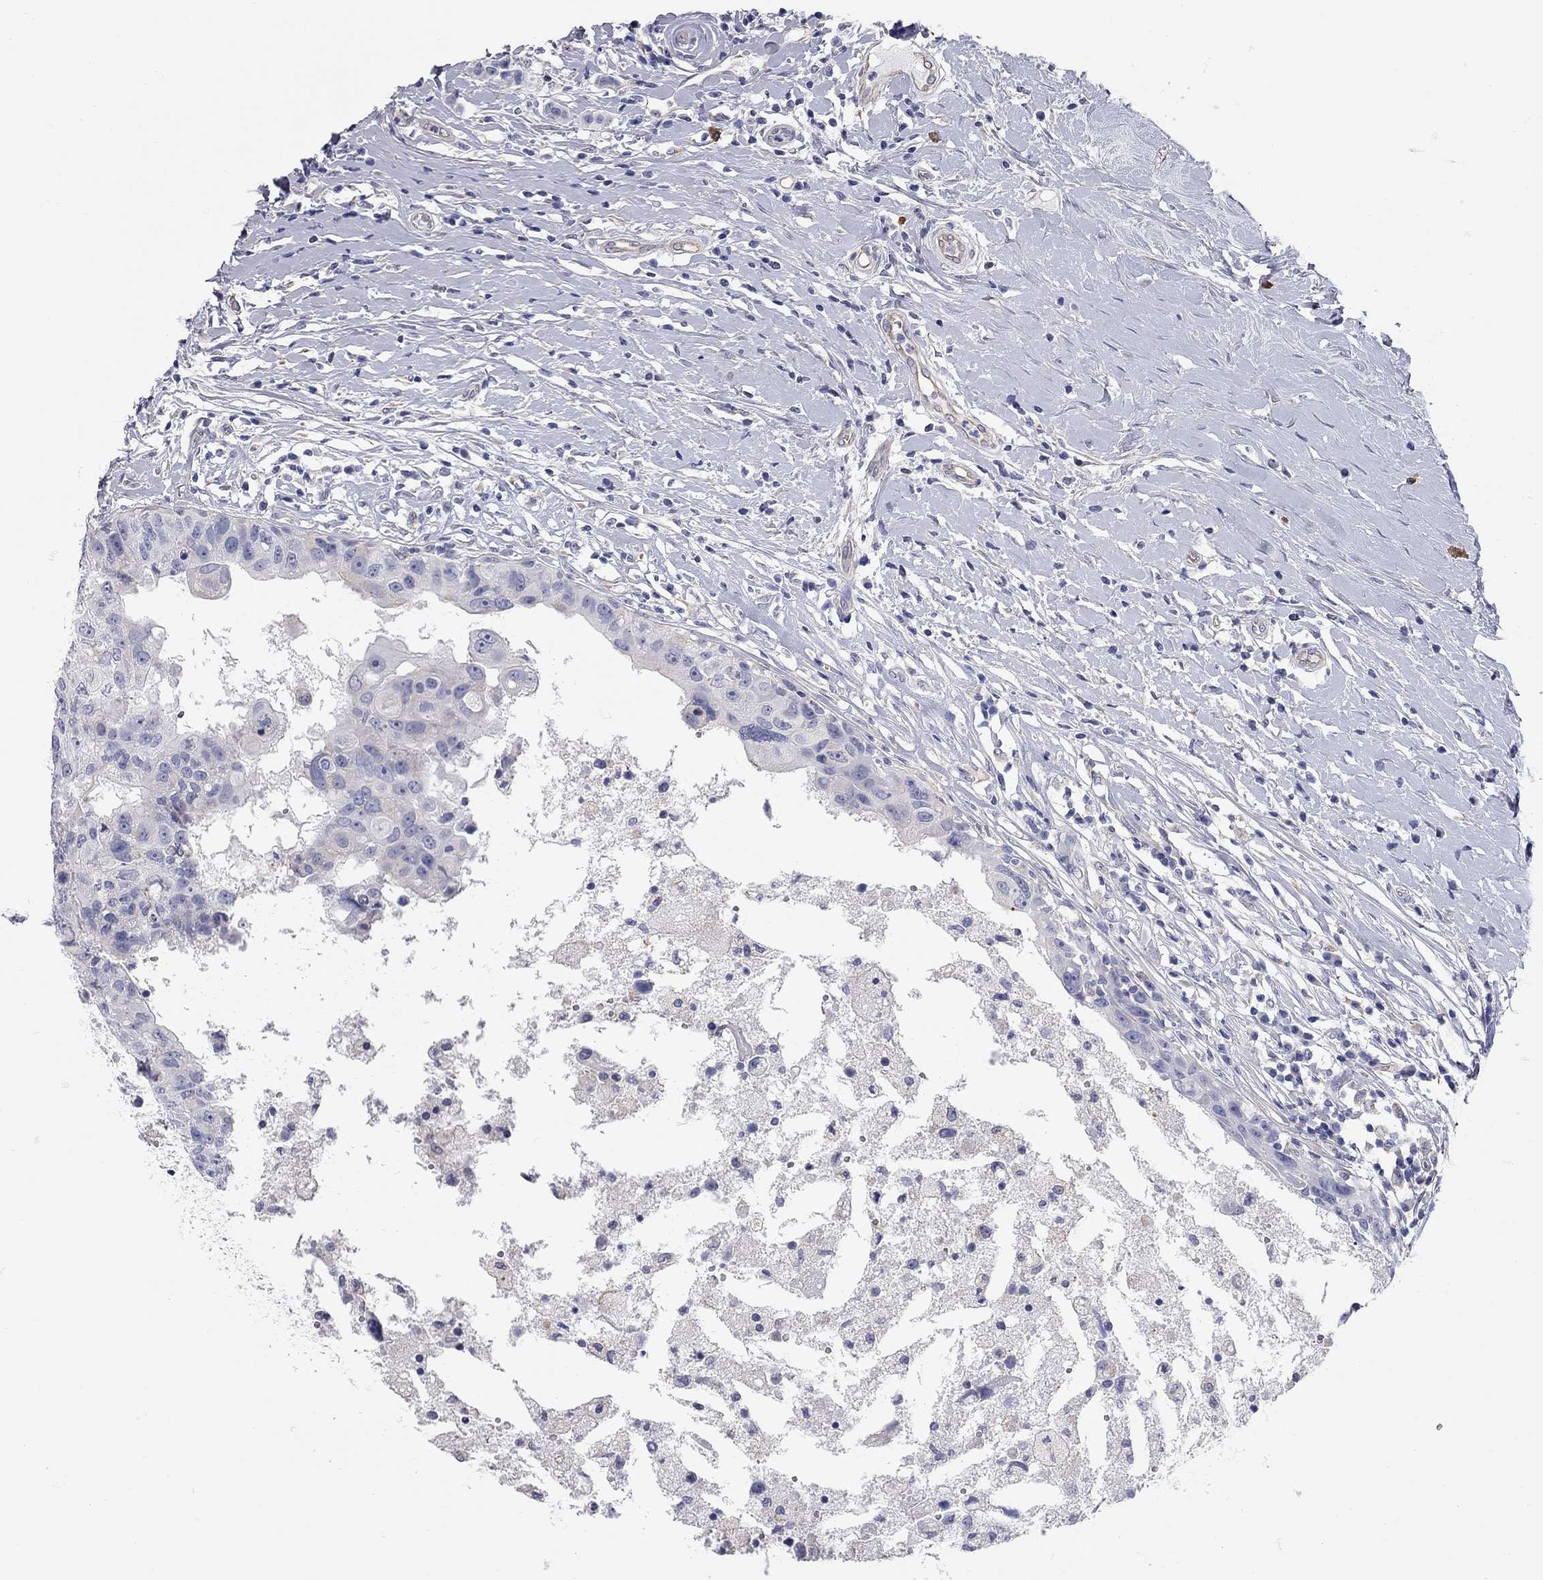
{"staining": {"intensity": "negative", "quantity": "none", "location": "none"}, "tissue": "breast cancer", "cell_type": "Tumor cells", "image_type": "cancer", "snomed": [{"axis": "morphology", "description": "Duct carcinoma"}, {"axis": "topography", "description": "Breast"}], "caption": "This is an immunohistochemistry (IHC) photomicrograph of breast cancer (invasive ductal carcinoma). There is no positivity in tumor cells.", "gene": "C10orf90", "patient": {"sex": "female", "age": 27}}